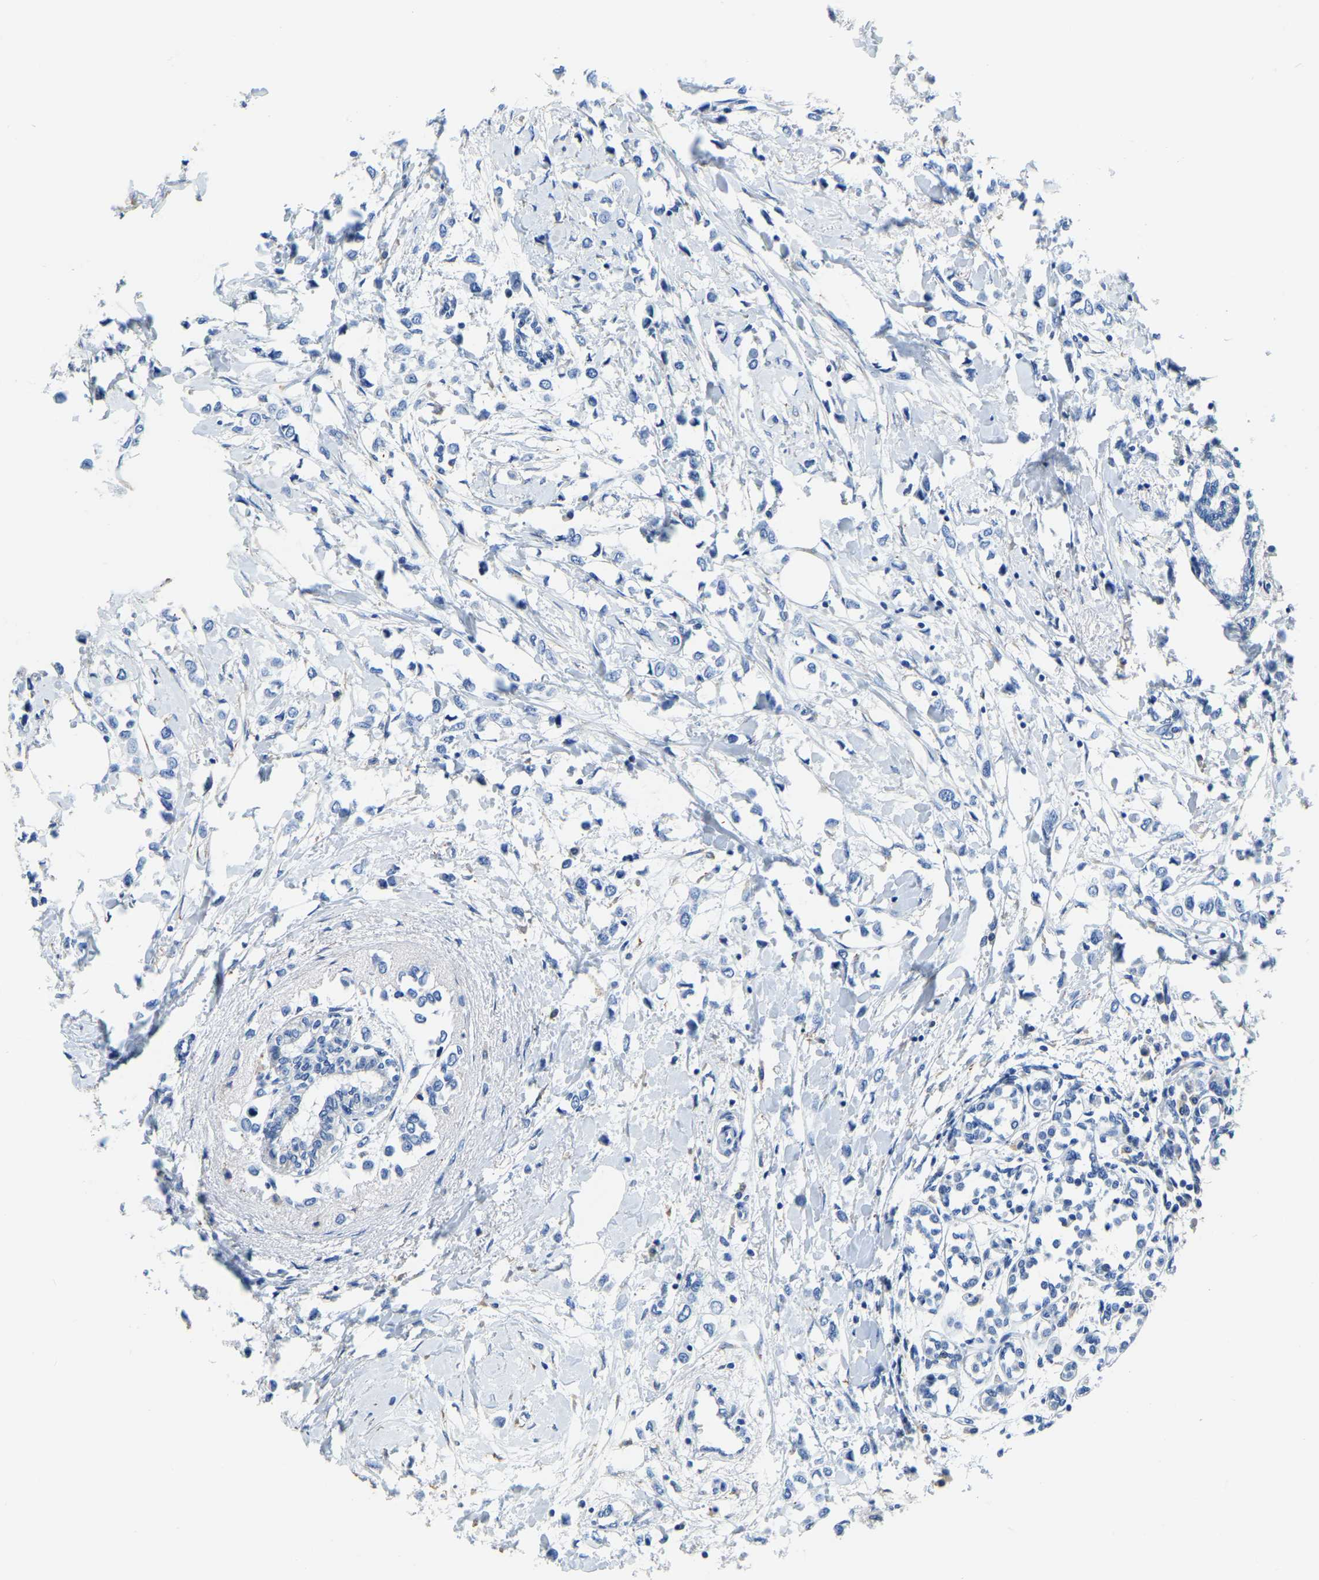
{"staining": {"intensity": "negative", "quantity": "none", "location": "none"}, "tissue": "breast cancer", "cell_type": "Tumor cells", "image_type": "cancer", "snomed": [{"axis": "morphology", "description": "Lobular carcinoma"}, {"axis": "topography", "description": "Breast"}], "caption": "Breast lobular carcinoma was stained to show a protein in brown. There is no significant positivity in tumor cells.", "gene": "ZDHHC13", "patient": {"sex": "female", "age": 51}}